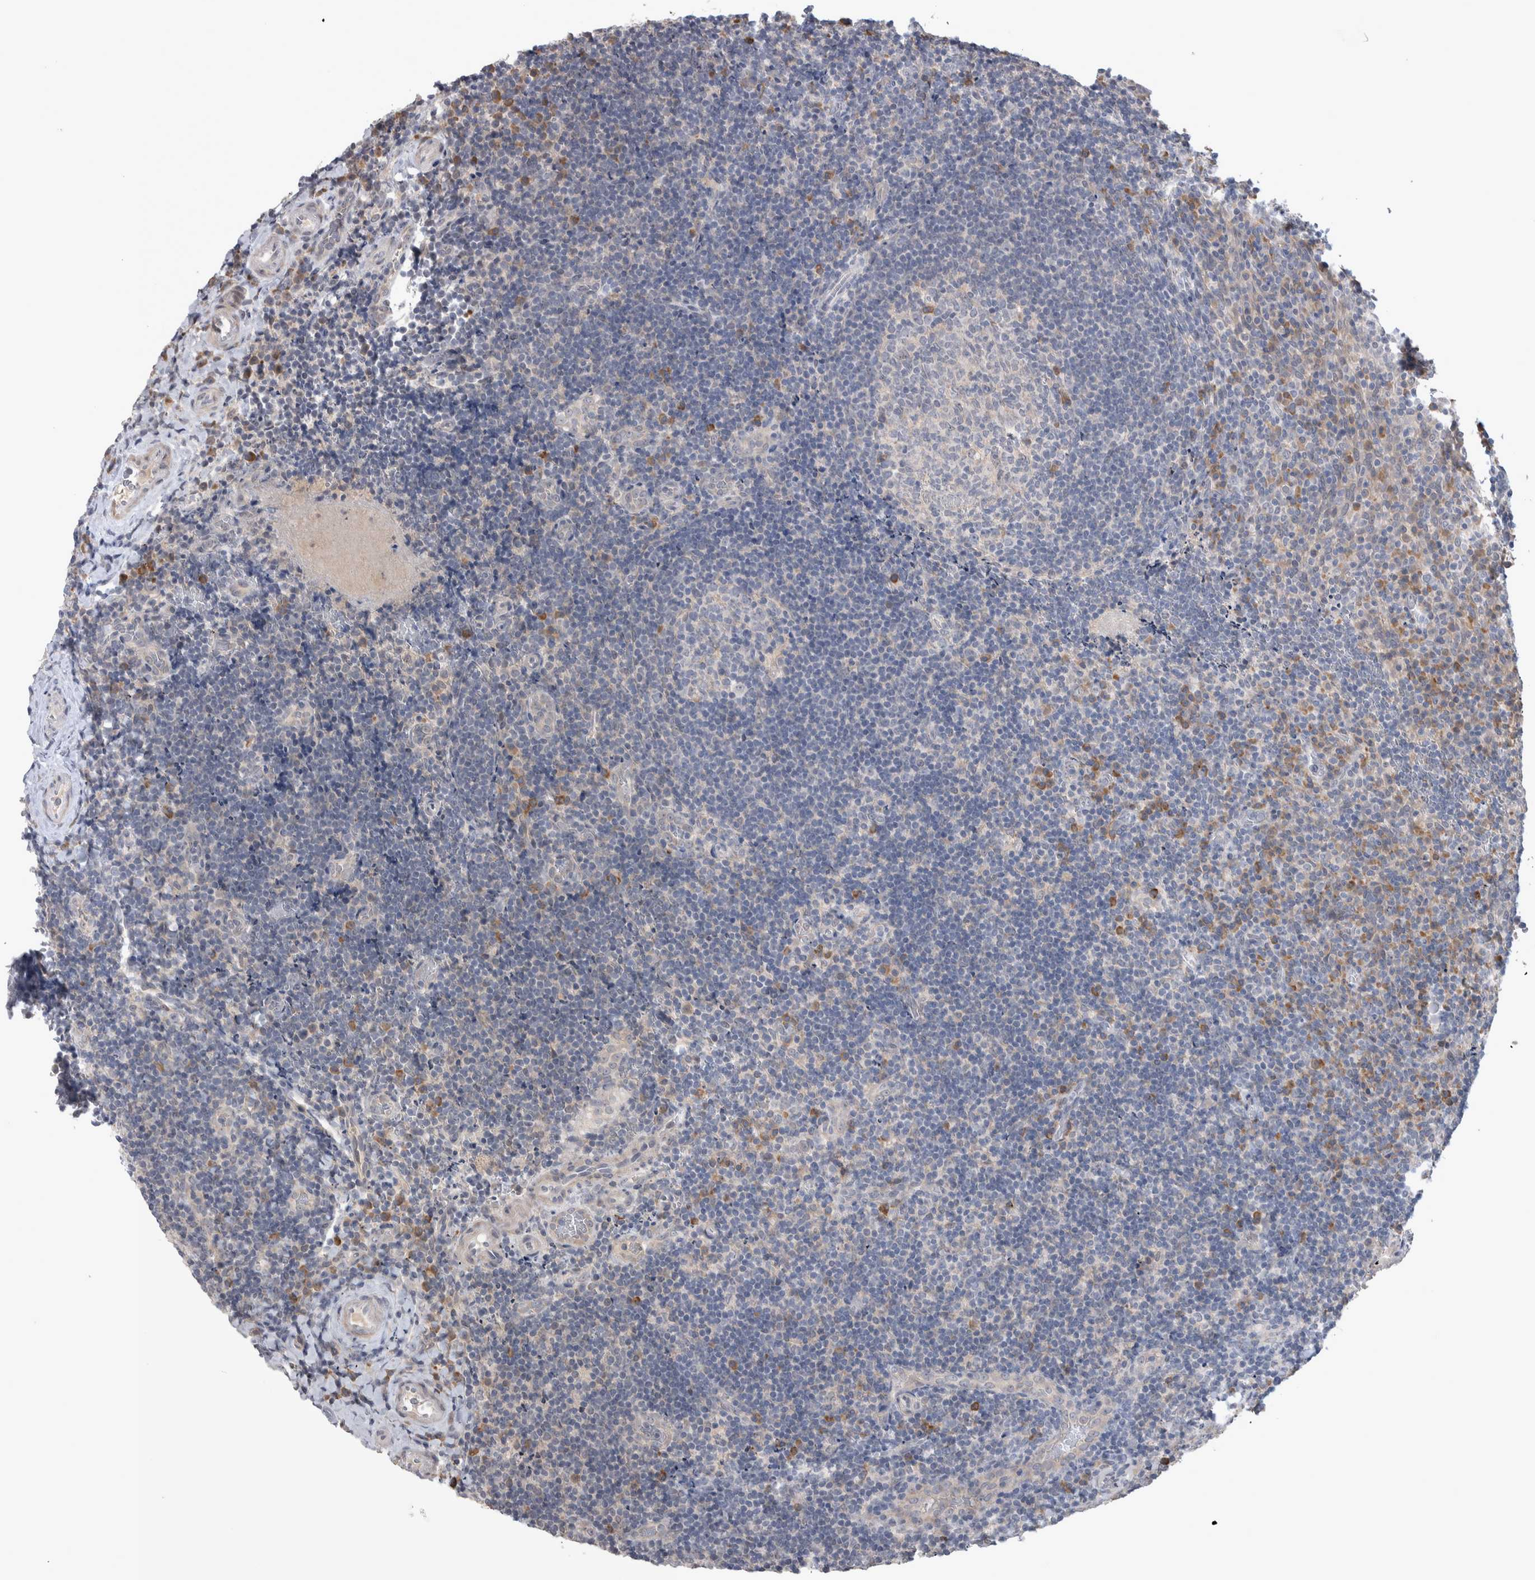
{"staining": {"intensity": "negative", "quantity": "none", "location": "none"}, "tissue": "lymphoma", "cell_type": "Tumor cells", "image_type": "cancer", "snomed": [{"axis": "morphology", "description": "Malignant lymphoma, non-Hodgkin's type, High grade"}, {"axis": "topography", "description": "Tonsil"}], "caption": "High magnification brightfield microscopy of malignant lymphoma, non-Hodgkin's type (high-grade) stained with DAB (3,3'-diaminobenzidine) (brown) and counterstained with hematoxylin (blue): tumor cells show no significant positivity.", "gene": "CUL2", "patient": {"sex": "female", "age": 36}}